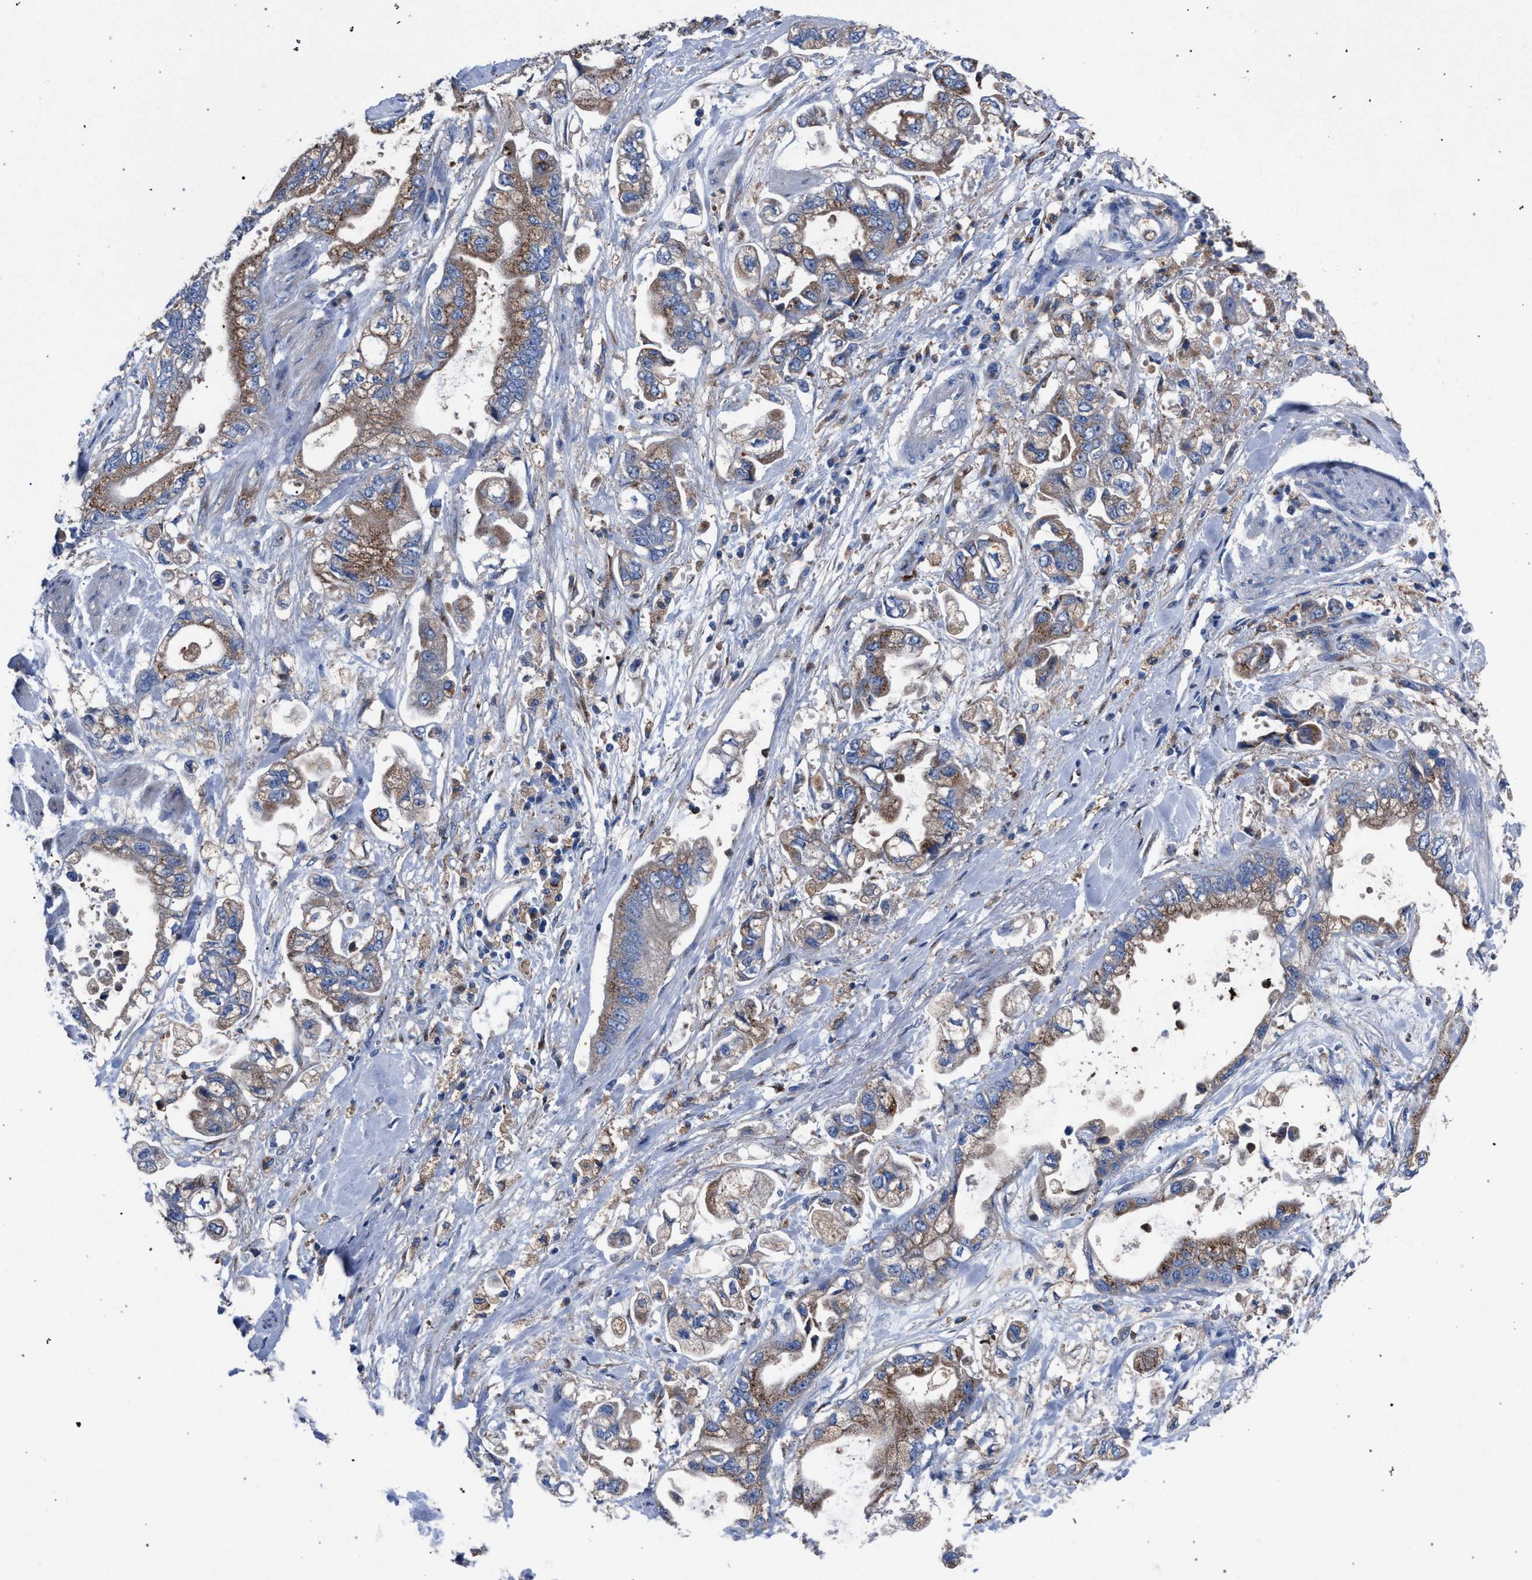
{"staining": {"intensity": "moderate", "quantity": ">75%", "location": "cytoplasmic/membranous"}, "tissue": "stomach cancer", "cell_type": "Tumor cells", "image_type": "cancer", "snomed": [{"axis": "morphology", "description": "Normal tissue, NOS"}, {"axis": "morphology", "description": "Adenocarcinoma, NOS"}, {"axis": "topography", "description": "Stomach"}], "caption": "Moderate cytoplasmic/membranous expression is seen in about >75% of tumor cells in adenocarcinoma (stomach). The staining was performed using DAB (3,3'-diaminobenzidine), with brown indicating positive protein expression. Nuclei are stained blue with hematoxylin.", "gene": "ATP6V0A1", "patient": {"sex": "male", "age": 62}}